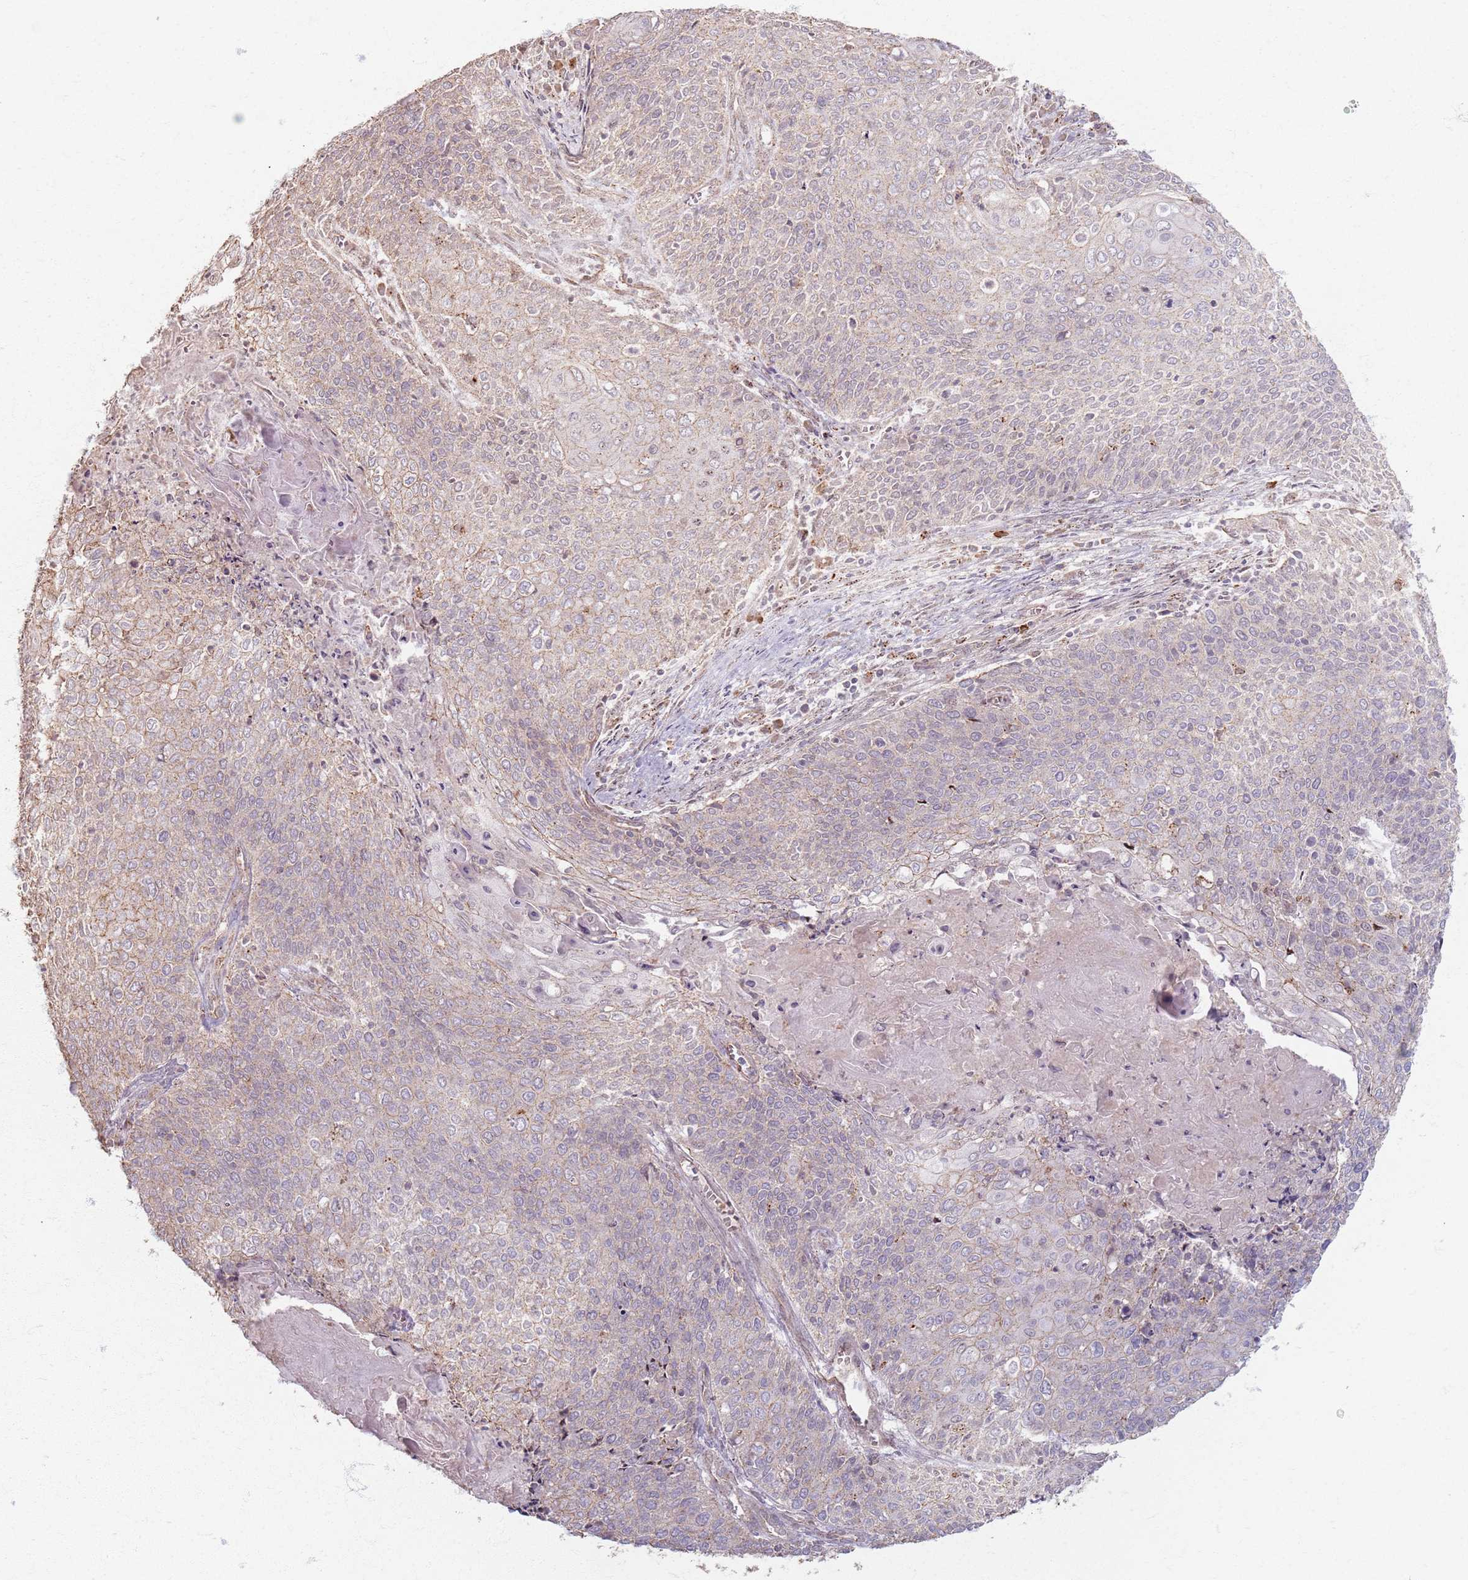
{"staining": {"intensity": "negative", "quantity": "none", "location": "none"}, "tissue": "cervical cancer", "cell_type": "Tumor cells", "image_type": "cancer", "snomed": [{"axis": "morphology", "description": "Squamous cell carcinoma, NOS"}, {"axis": "topography", "description": "Cervix"}], "caption": "This is a photomicrograph of immunohistochemistry staining of cervical cancer (squamous cell carcinoma), which shows no positivity in tumor cells.", "gene": "KCNA5", "patient": {"sex": "female", "age": 39}}